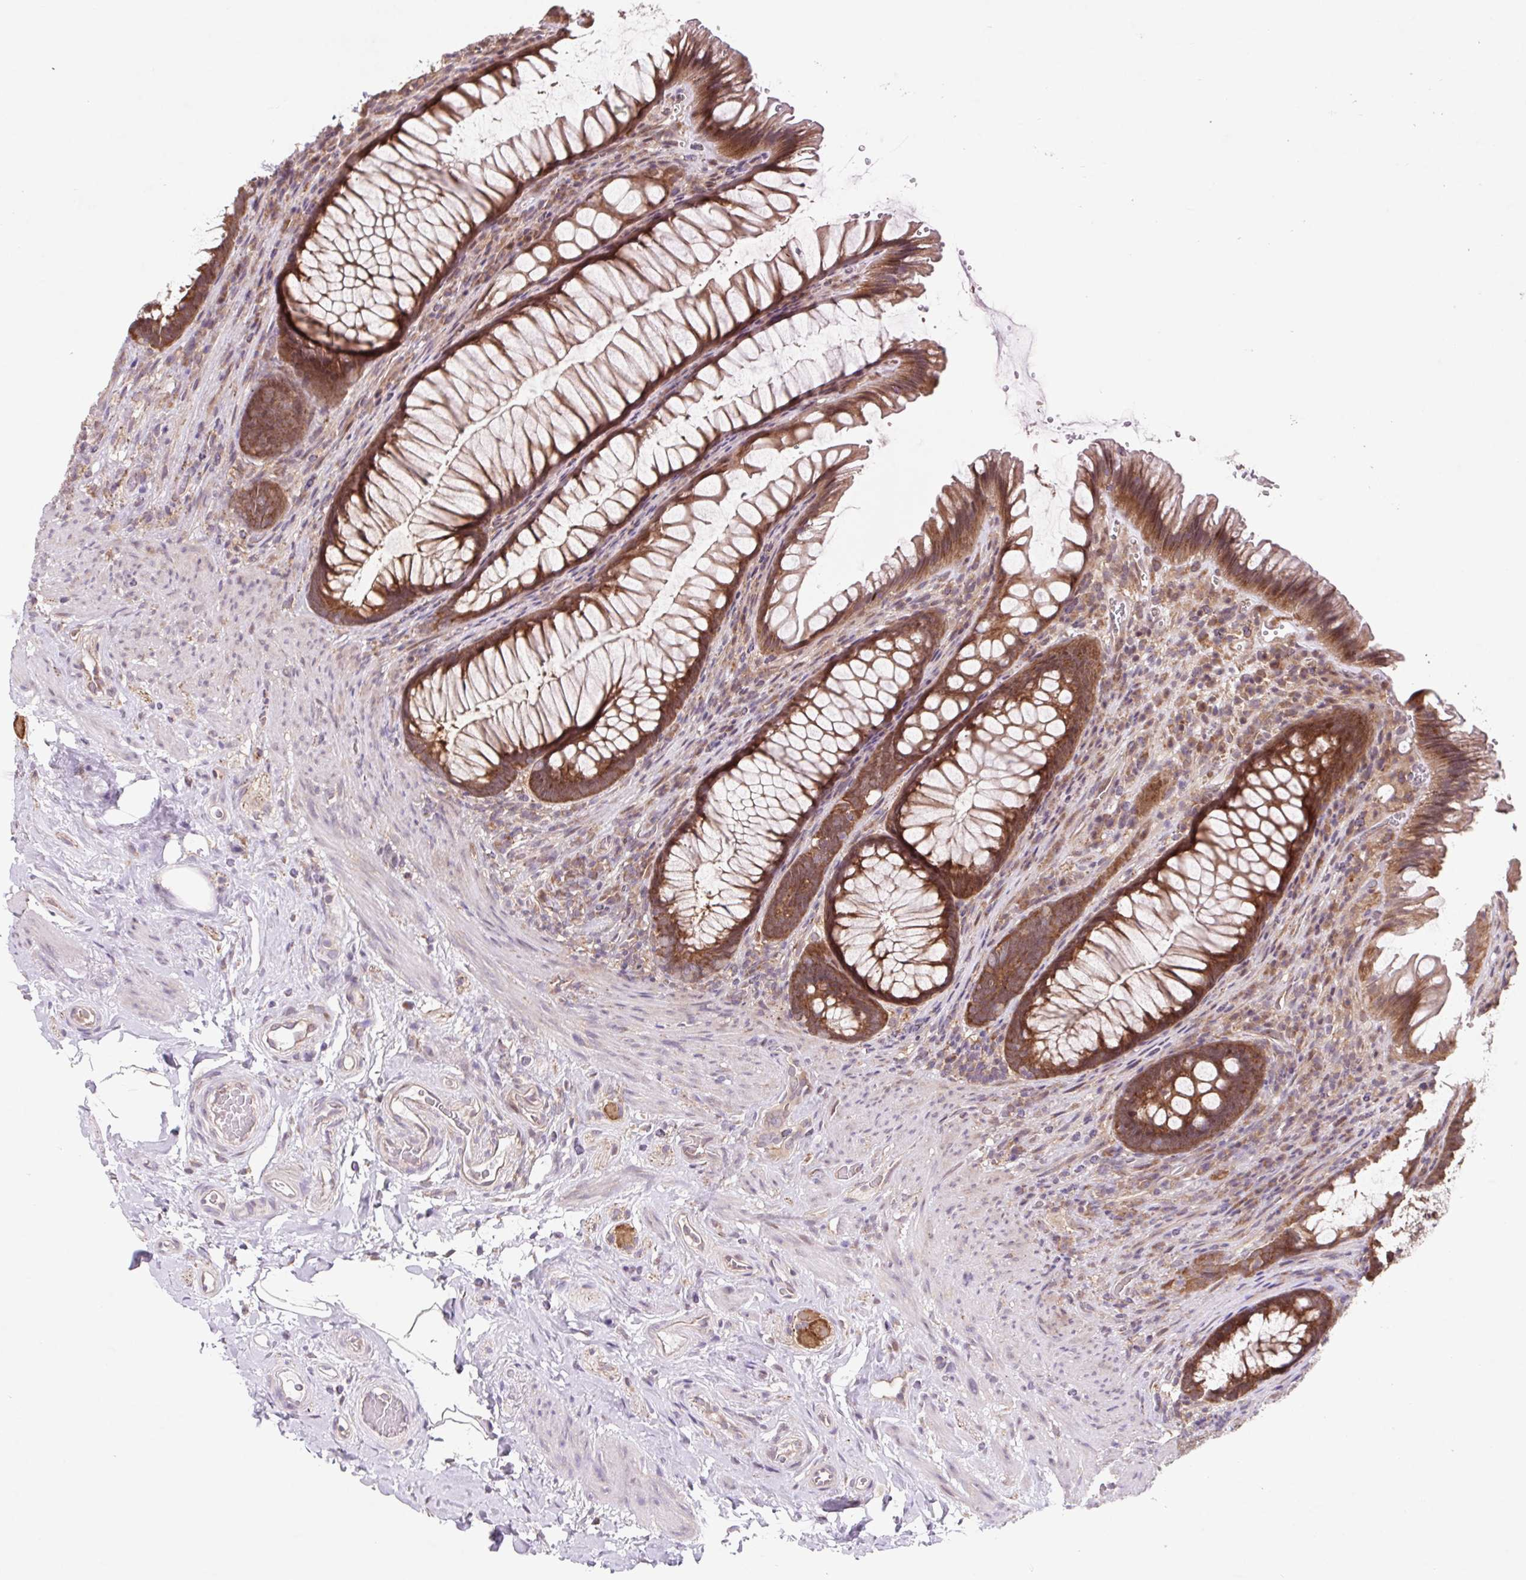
{"staining": {"intensity": "strong", "quantity": ">75%", "location": "cytoplasmic/membranous"}, "tissue": "rectum", "cell_type": "Glandular cells", "image_type": "normal", "snomed": [{"axis": "morphology", "description": "Normal tissue, NOS"}, {"axis": "topography", "description": "Rectum"}], "caption": "An IHC micrograph of normal tissue is shown. Protein staining in brown shows strong cytoplasmic/membranous positivity in rectum within glandular cells.", "gene": "HFE", "patient": {"sex": "male", "age": 53}}